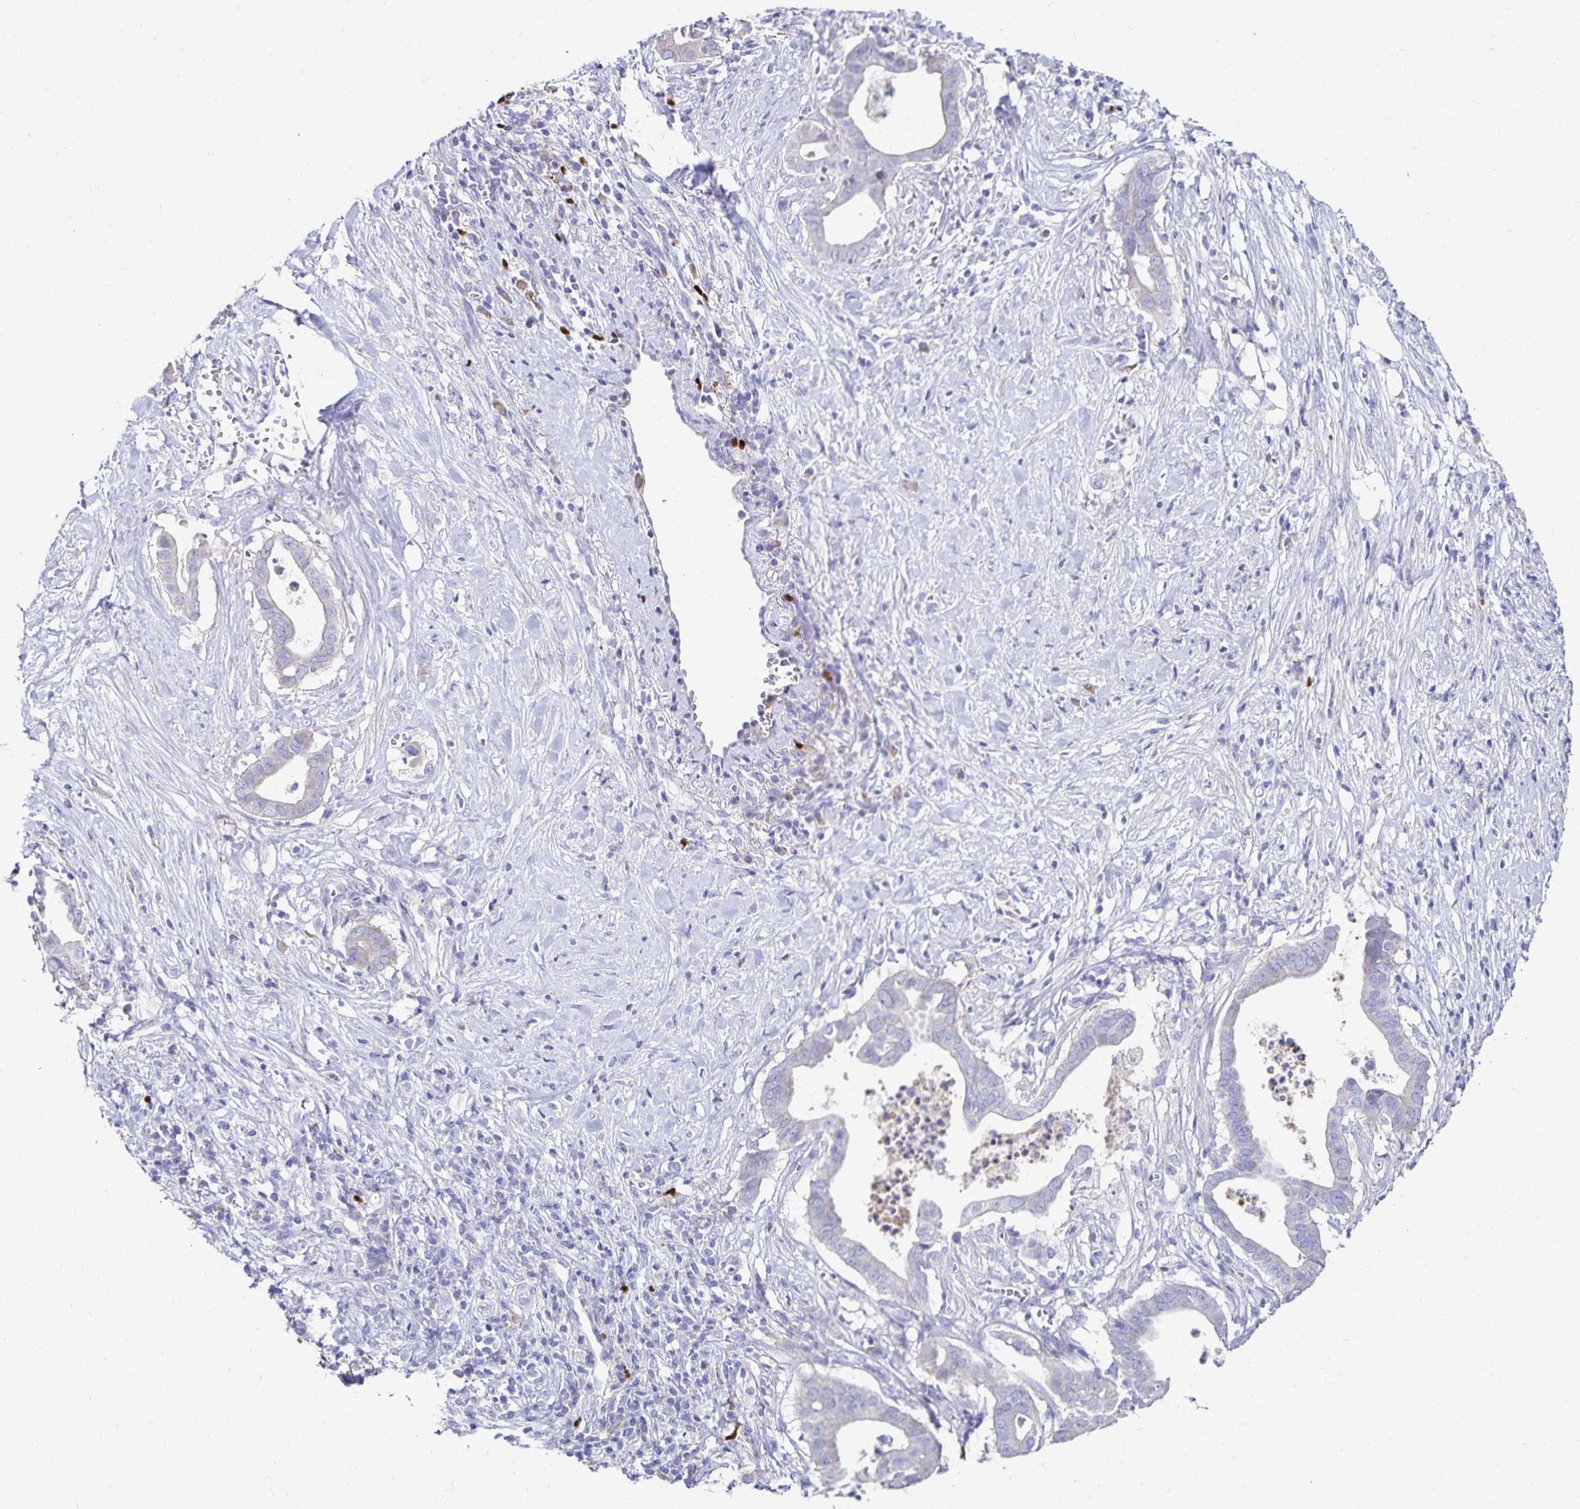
{"staining": {"intensity": "negative", "quantity": "none", "location": "none"}, "tissue": "pancreatic cancer", "cell_type": "Tumor cells", "image_type": "cancer", "snomed": [{"axis": "morphology", "description": "Adenocarcinoma, NOS"}, {"axis": "topography", "description": "Pancreas"}], "caption": "IHC photomicrograph of adenocarcinoma (pancreatic) stained for a protein (brown), which exhibits no expression in tumor cells. (DAB immunohistochemistry visualized using brightfield microscopy, high magnification).", "gene": "PAX5", "patient": {"sex": "male", "age": 61}}